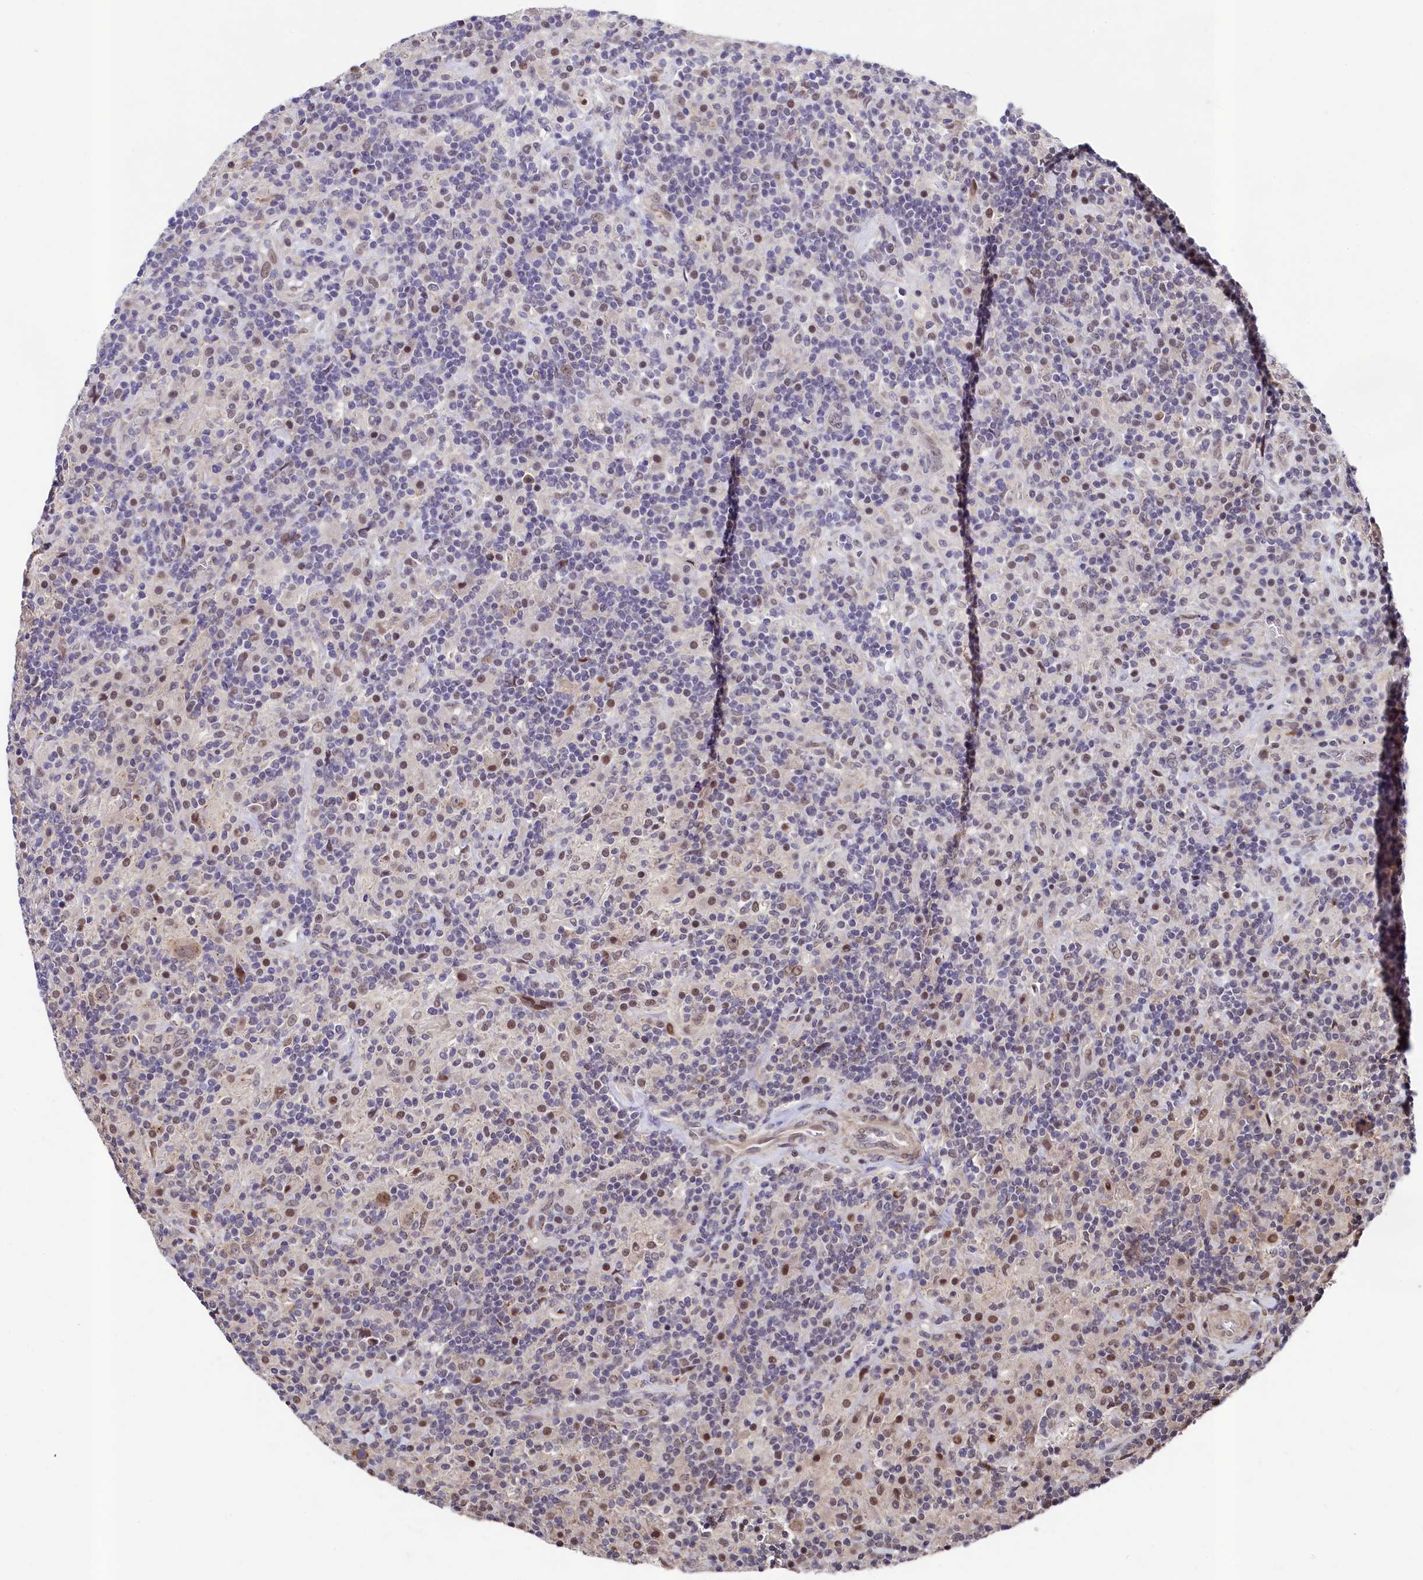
{"staining": {"intensity": "weak", "quantity": "25%-75%", "location": "nuclear"}, "tissue": "lymphoma", "cell_type": "Tumor cells", "image_type": "cancer", "snomed": [{"axis": "morphology", "description": "Hodgkin's disease, NOS"}, {"axis": "topography", "description": "Lymph node"}], "caption": "Tumor cells show low levels of weak nuclear positivity in about 25%-75% of cells in human lymphoma.", "gene": "LEO1", "patient": {"sex": "male", "age": 70}}